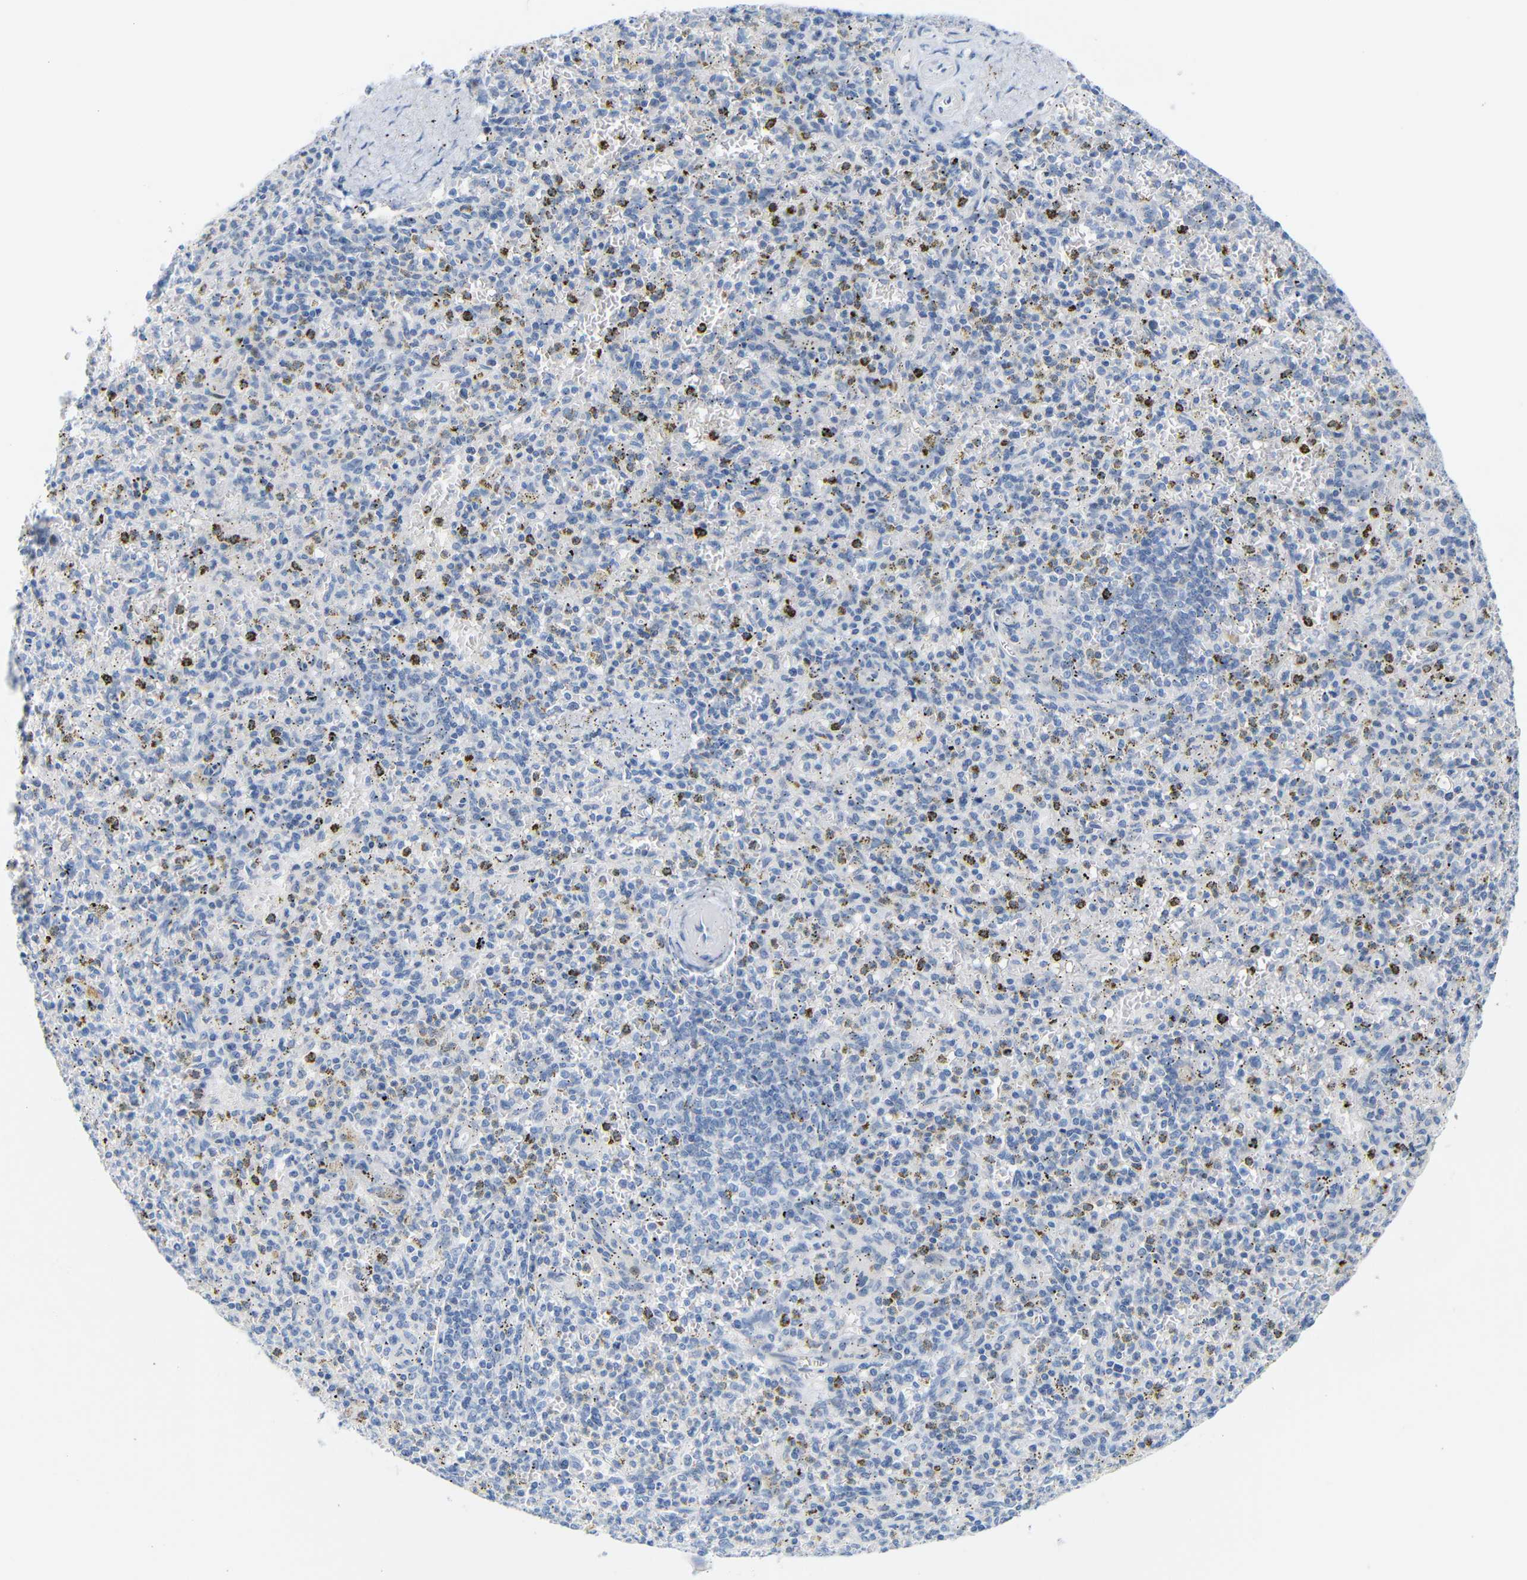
{"staining": {"intensity": "negative", "quantity": "none", "location": "none"}, "tissue": "spleen", "cell_type": "Cells in red pulp", "image_type": "normal", "snomed": [{"axis": "morphology", "description": "Normal tissue, NOS"}, {"axis": "topography", "description": "Spleen"}], "caption": "IHC photomicrograph of unremarkable human spleen stained for a protein (brown), which shows no expression in cells in red pulp.", "gene": "MT1A", "patient": {"sex": "male", "age": 72}}